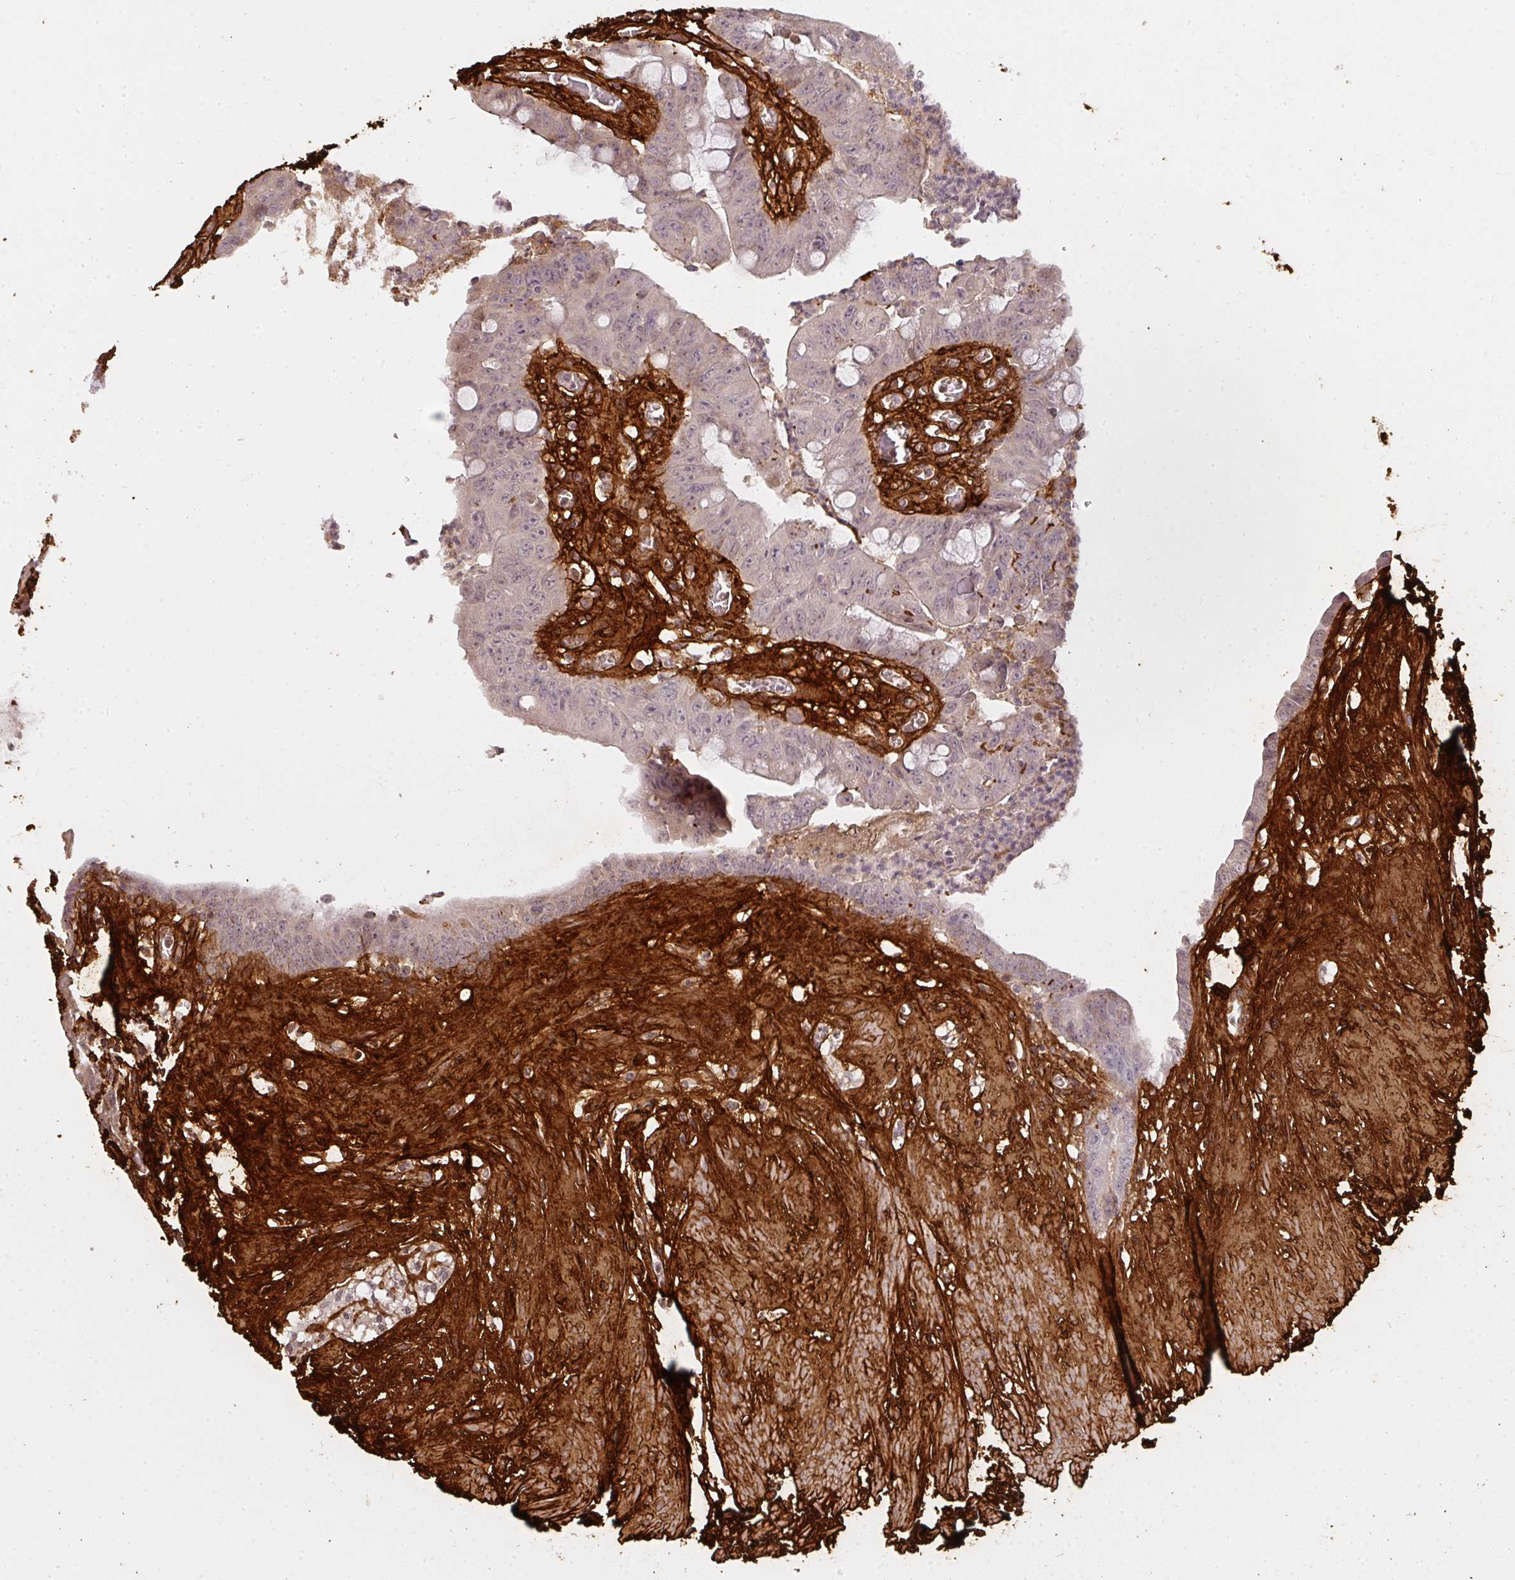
{"staining": {"intensity": "negative", "quantity": "none", "location": "none"}, "tissue": "colorectal cancer", "cell_type": "Tumor cells", "image_type": "cancer", "snomed": [{"axis": "morphology", "description": "Adenocarcinoma, NOS"}, {"axis": "topography", "description": "Rectum"}], "caption": "An immunohistochemistry histopathology image of adenocarcinoma (colorectal) is shown. There is no staining in tumor cells of adenocarcinoma (colorectal).", "gene": "COL3A1", "patient": {"sex": "male", "age": 78}}